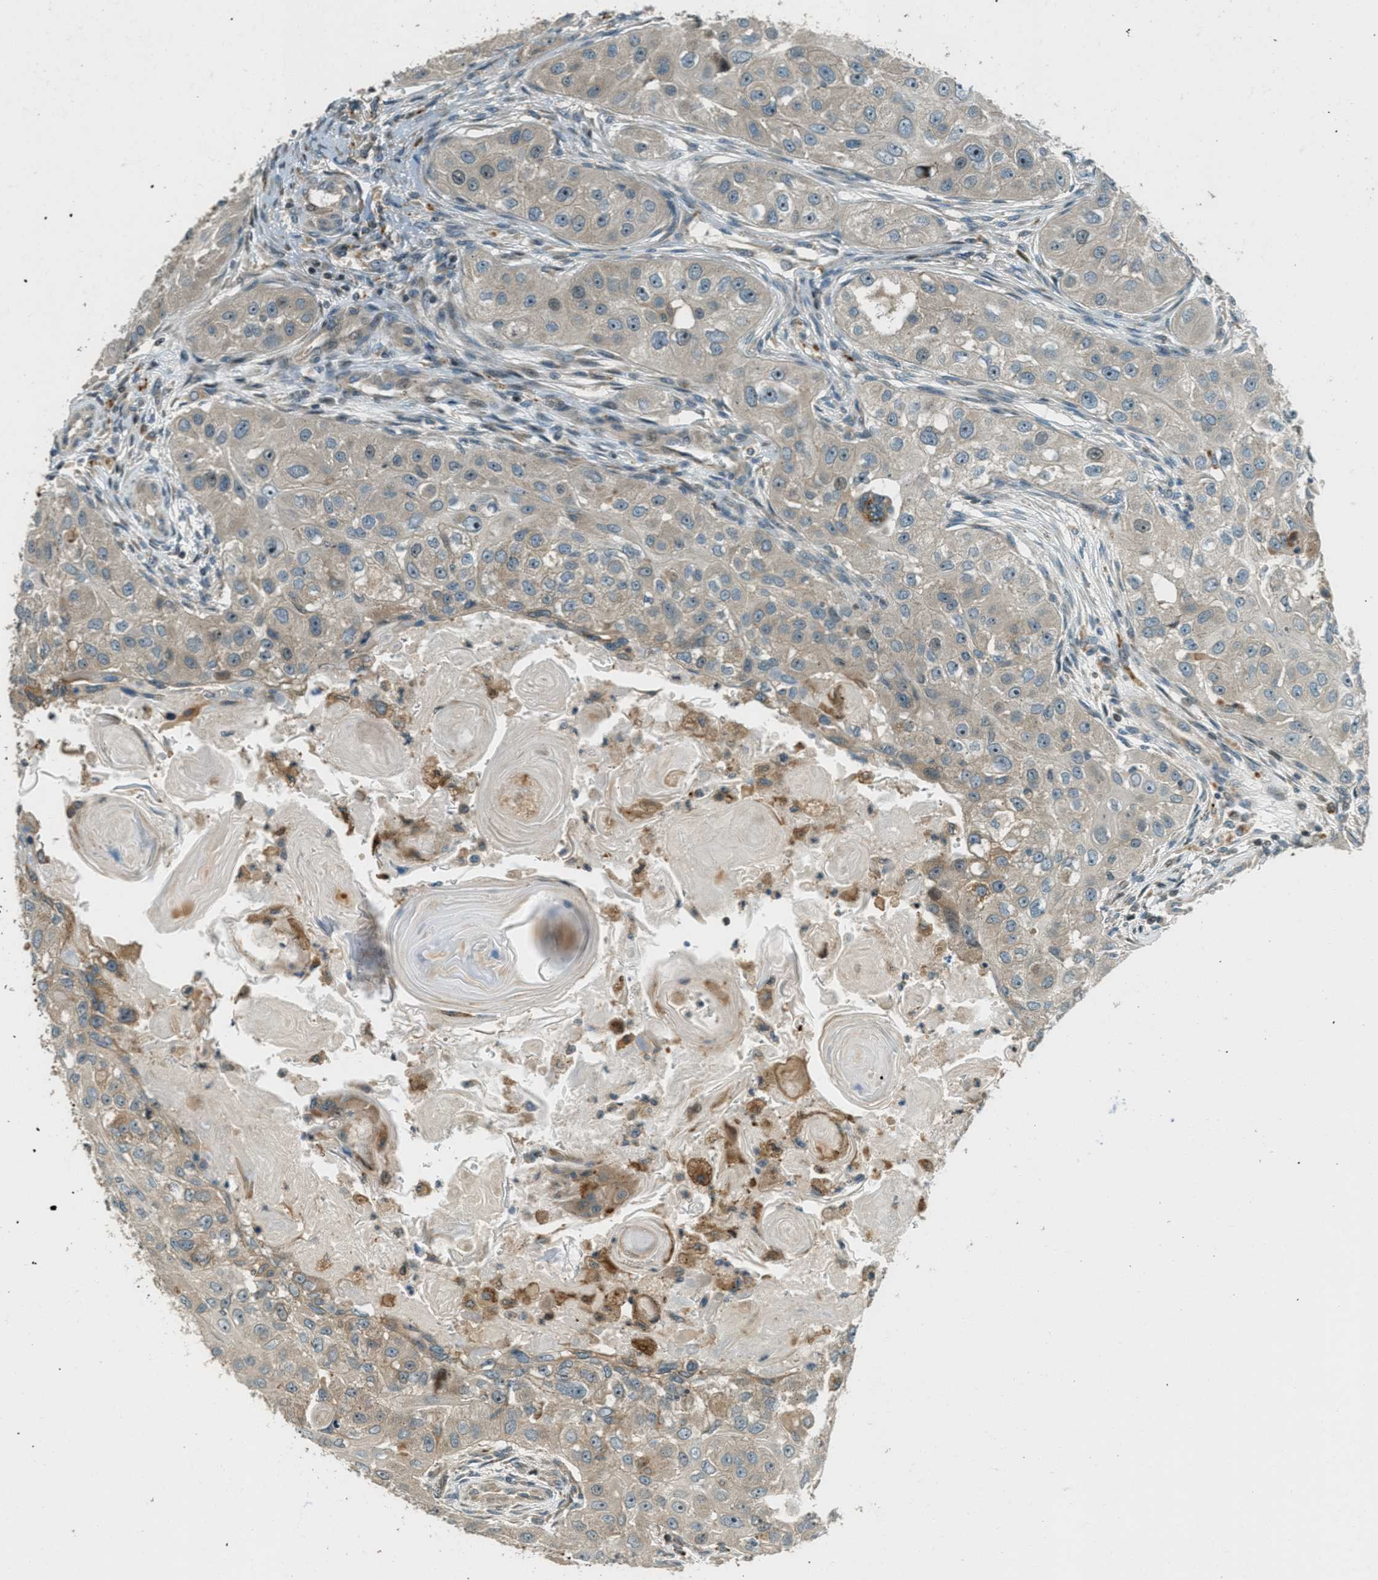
{"staining": {"intensity": "weak", "quantity": "25%-75%", "location": "cytoplasmic/membranous"}, "tissue": "head and neck cancer", "cell_type": "Tumor cells", "image_type": "cancer", "snomed": [{"axis": "morphology", "description": "Normal tissue, NOS"}, {"axis": "morphology", "description": "Squamous cell carcinoma, NOS"}, {"axis": "topography", "description": "Skeletal muscle"}, {"axis": "topography", "description": "Head-Neck"}], "caption": "This image exhibits IHC staining of human head and neck cancer, with low weak cytoplasmic/membranous expression in about 25%-75% of tumor cells.", "gene": "PTPN23", "patient": {"sex": "male", "age": 51}}